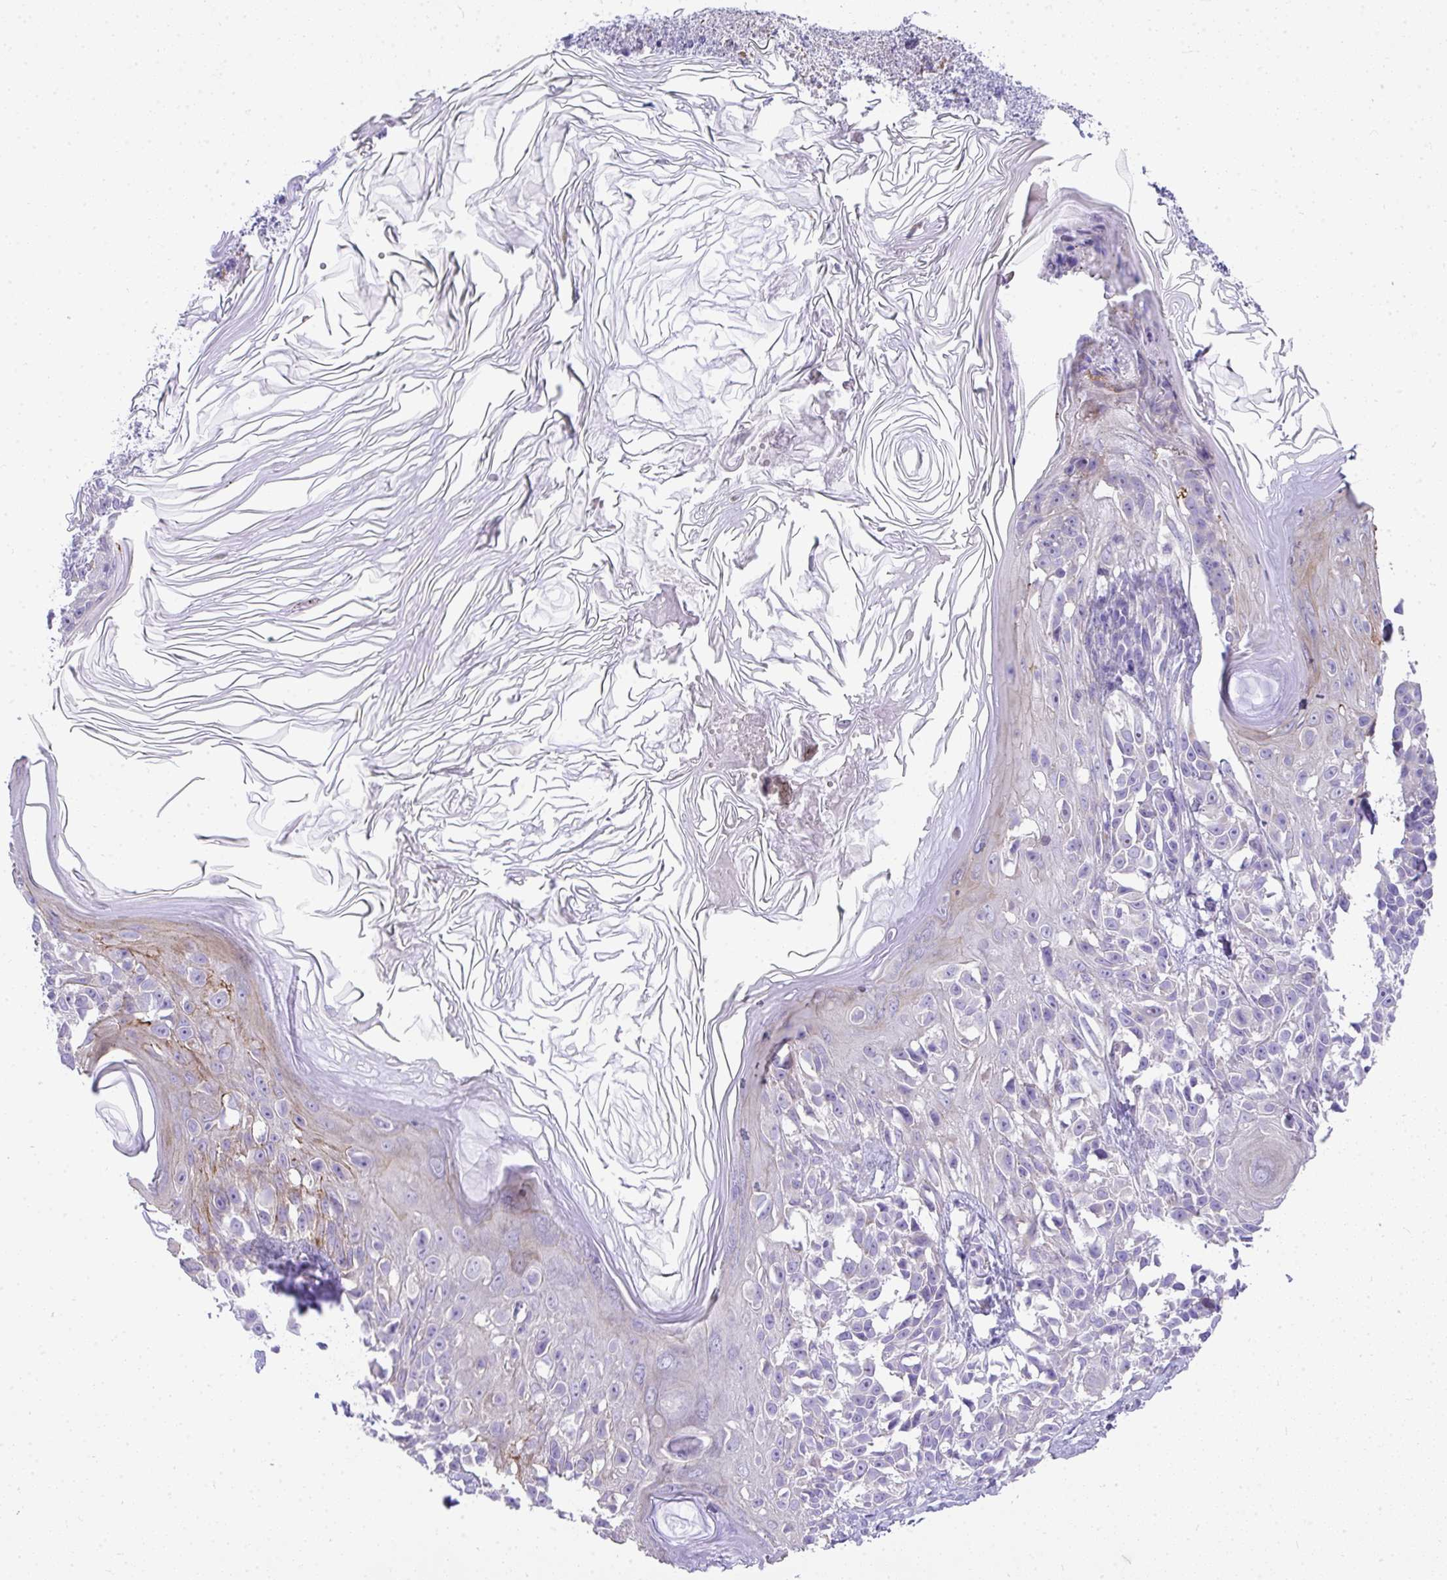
{"staining": {"intensity": "negative", "quantity": "none", "location": "none"}, "tissue": "melanoma", "cell_type": "Tumor cells", "image_type": "cancer", "snomed": [{"axis": "morphology", "description": "Malignant melanoma, NOS"}, {"axis": "topography", "description": "Skin"}], "caption": "This photomicrograph is of malignant melanoma stained with IHC to label a protein in brown with the nuclei are counter-stained blue. There is no positivity in tumor cells.", "gene": "ADRA2C", "patient": {"sex": "male", "age": 73}}